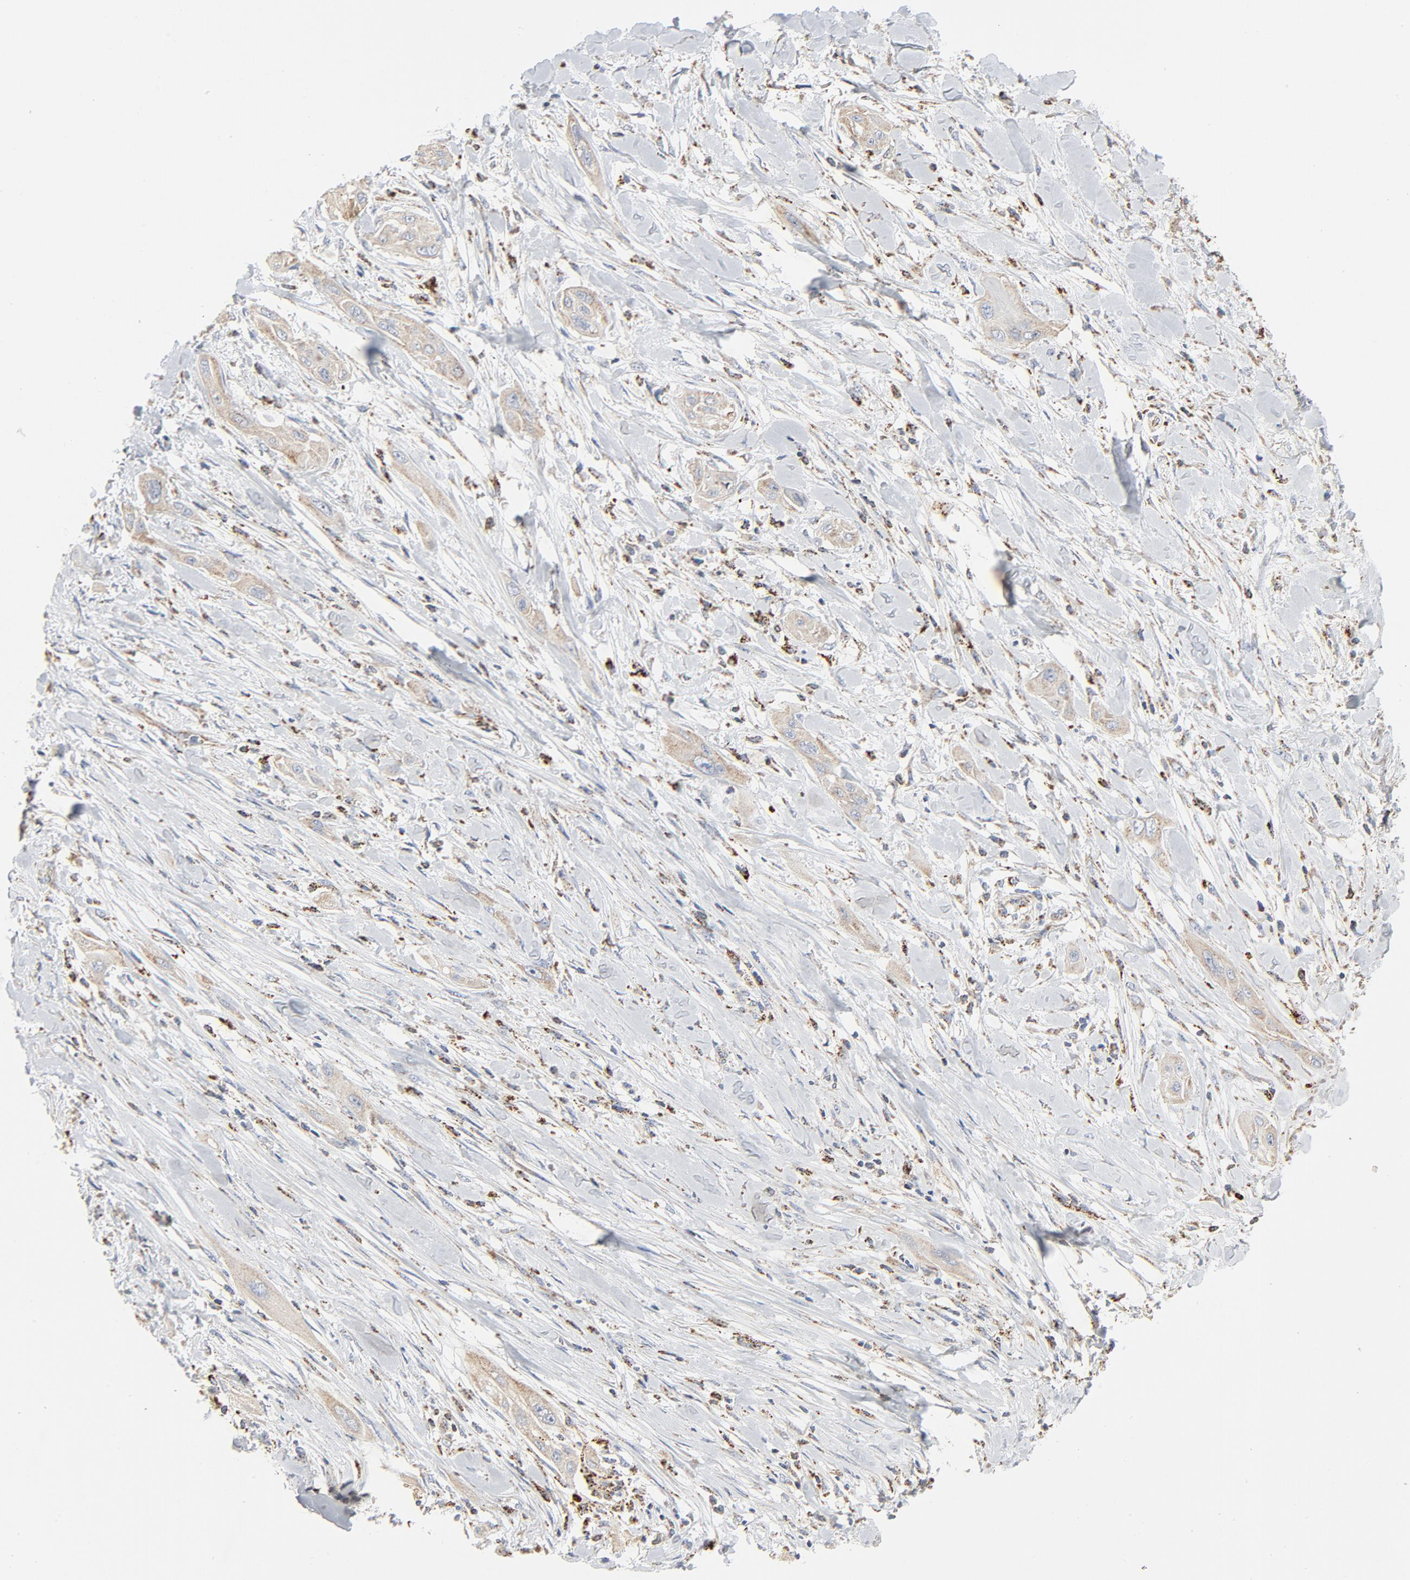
{"staining": {"intensity": "weak", "quantity": ">75%", "location": "cytoplasmic/membranous"}, "tissue": "lung cancer", "cell_type": "Tumor cells", "image_type": "cancer", "snomed": [{"axis": "morphology", "description": "Squamous cell carcinoma, NOS"}, {"axis": "topography", "description": "Lung"}], "caption": "A high-resolution micrograph shows immunohistochemistry (IHC) staining of lung cancer (squamous cell carcinoma), which reveals weak cytoplasmic/membranous expression in approximately >75% of tumor cells. (DAB = brown stain, brightfield microscopy at high magnification).", "gene": "SETD3", "patient": {"sex": "female", "age": 47}}